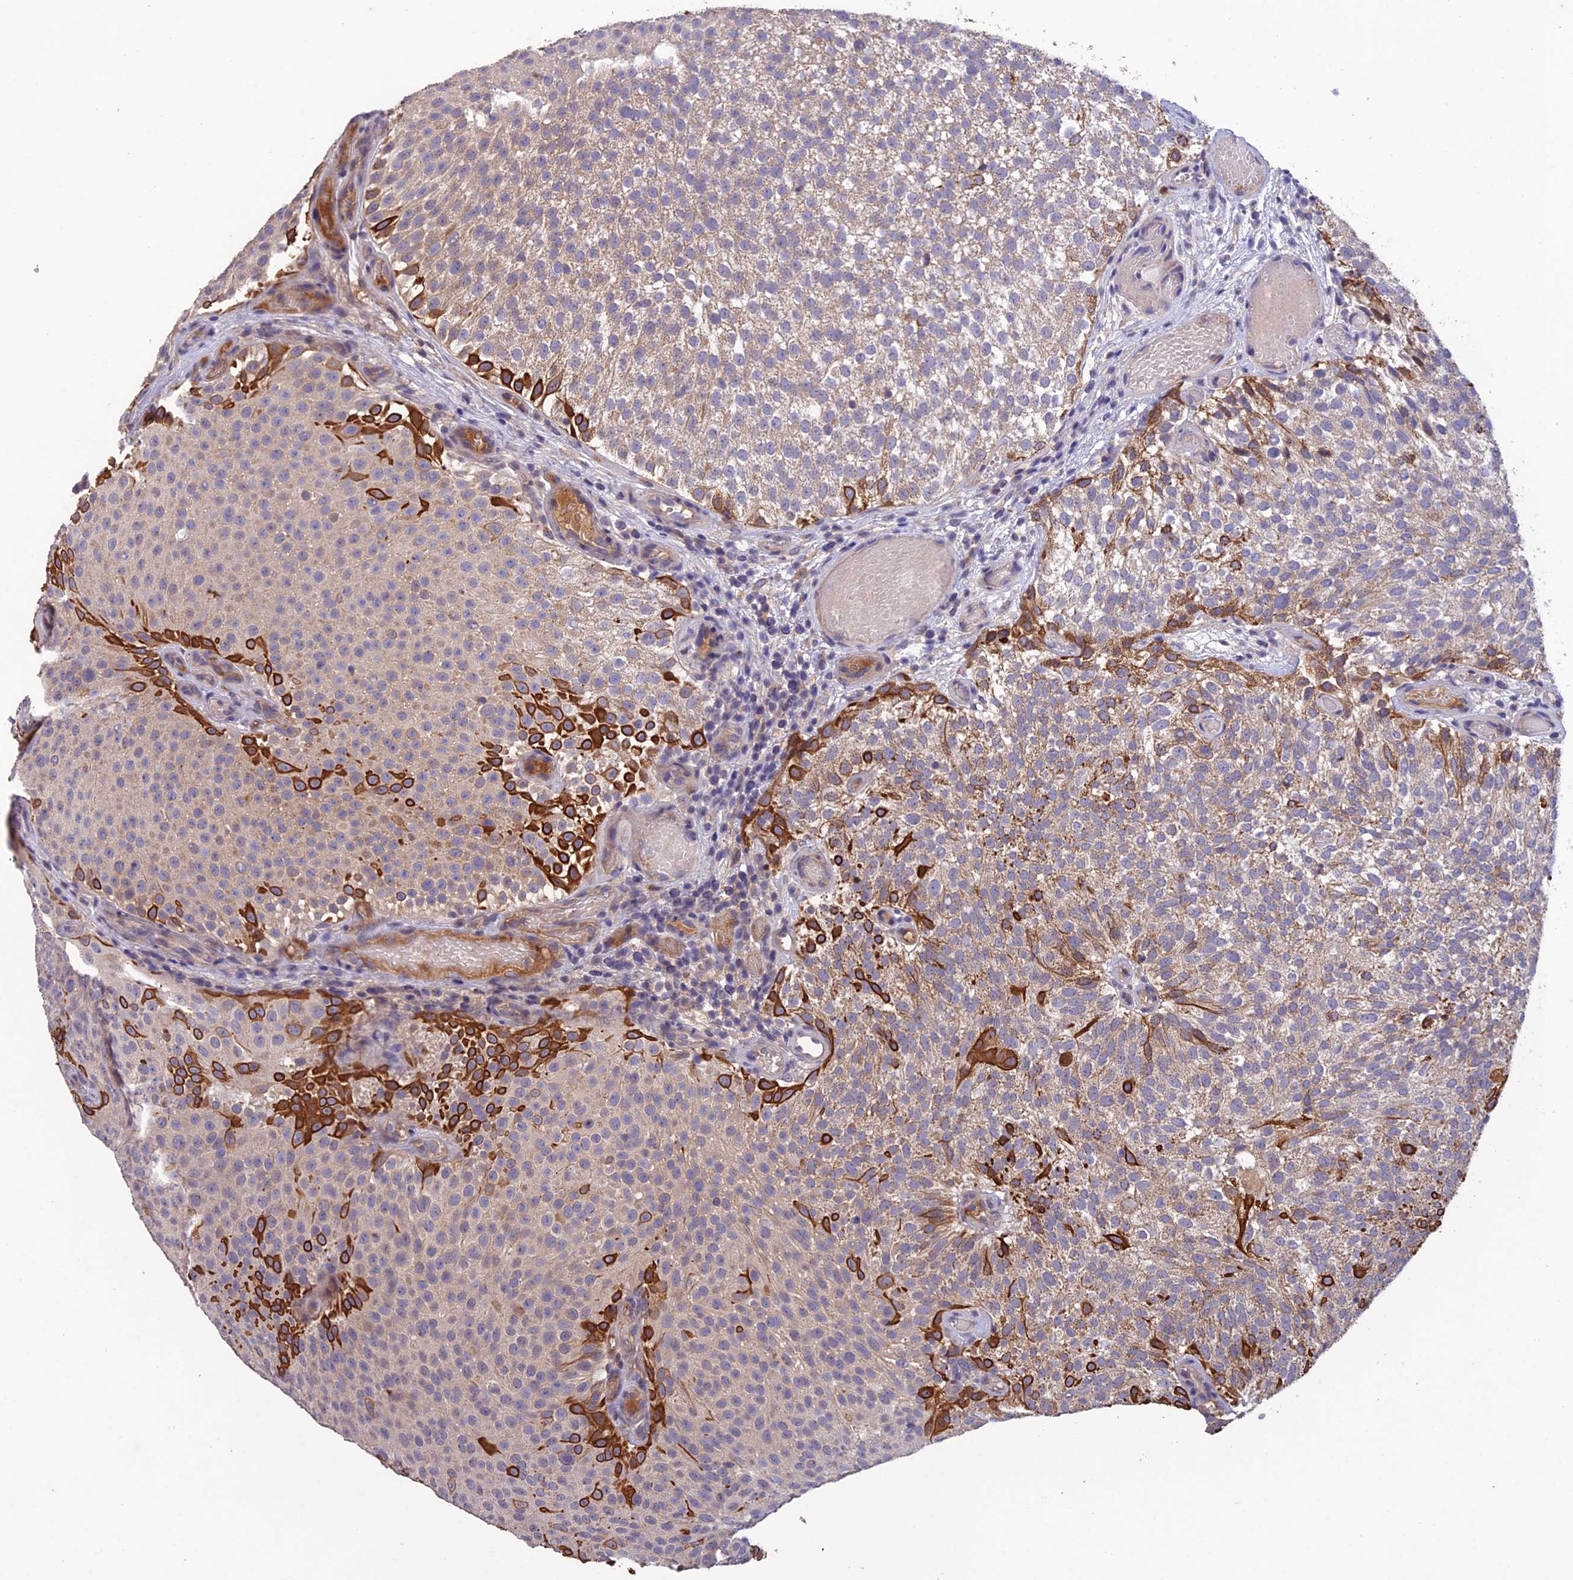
{"staining": {"intensity": "strong", "quantity": "<25%", "location": "cytoplasmic/membranous"}, "tissue": "urothelial cancer", "cell_type": "Tumor cells", "image_type": "cancer", "snomed": [{"axis": "morphology", "description": "Urothelial carcinoma, Low grade"}, {"axis": "topography", "description": "Urinary bladder"}], "caption": "This micrograph shows IHC staining of human urothelial carcinoma (low-grade), with medium strong cytoplasmic/membranous positivity in about <25% of tumor cells.", "gene": "SLC39A13", "patient": {"sex": "male", "age": 78}}